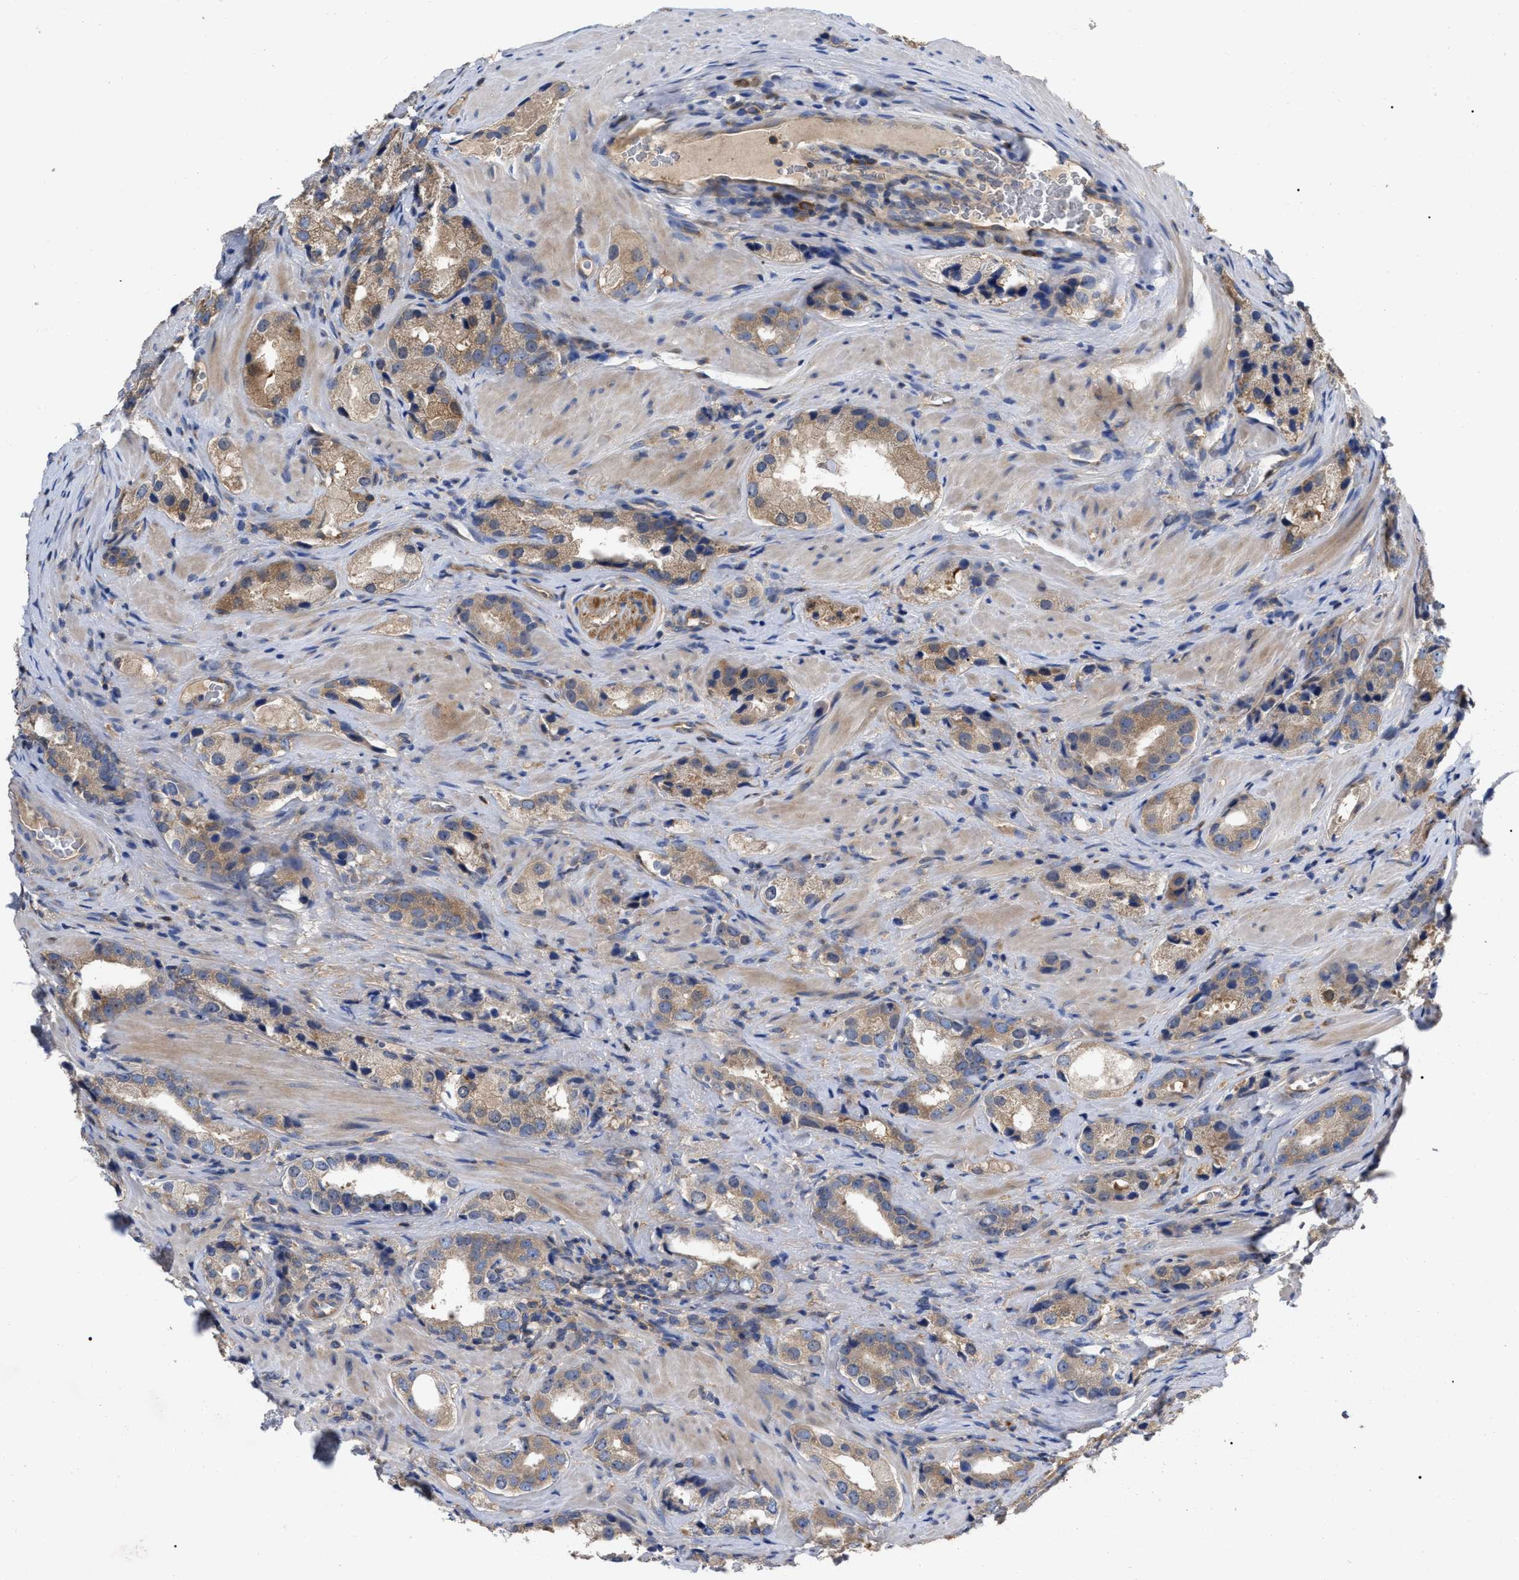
{"staining": {"intensity": "weak", "quantity": ">75%", "location": "cytoplasmic/membranous"}, "tissue": "prostate cancer", "cell_type": "Tumor cells", "image_type": "cancer", "snomed": [{"axis": "morphology", "description": "Adenocarcinoma, High grade"}, {"axis": "topography", "description": "Prostate"}], "caption": "Immunohistochemical staining of human prostate cancer exhibits low levels of weak cytoplasmic/membranous staining in approximately >75% of tumor cells.", "gene": "RAP1GDS1", "patient": {"sex": "male", "age": 63}}